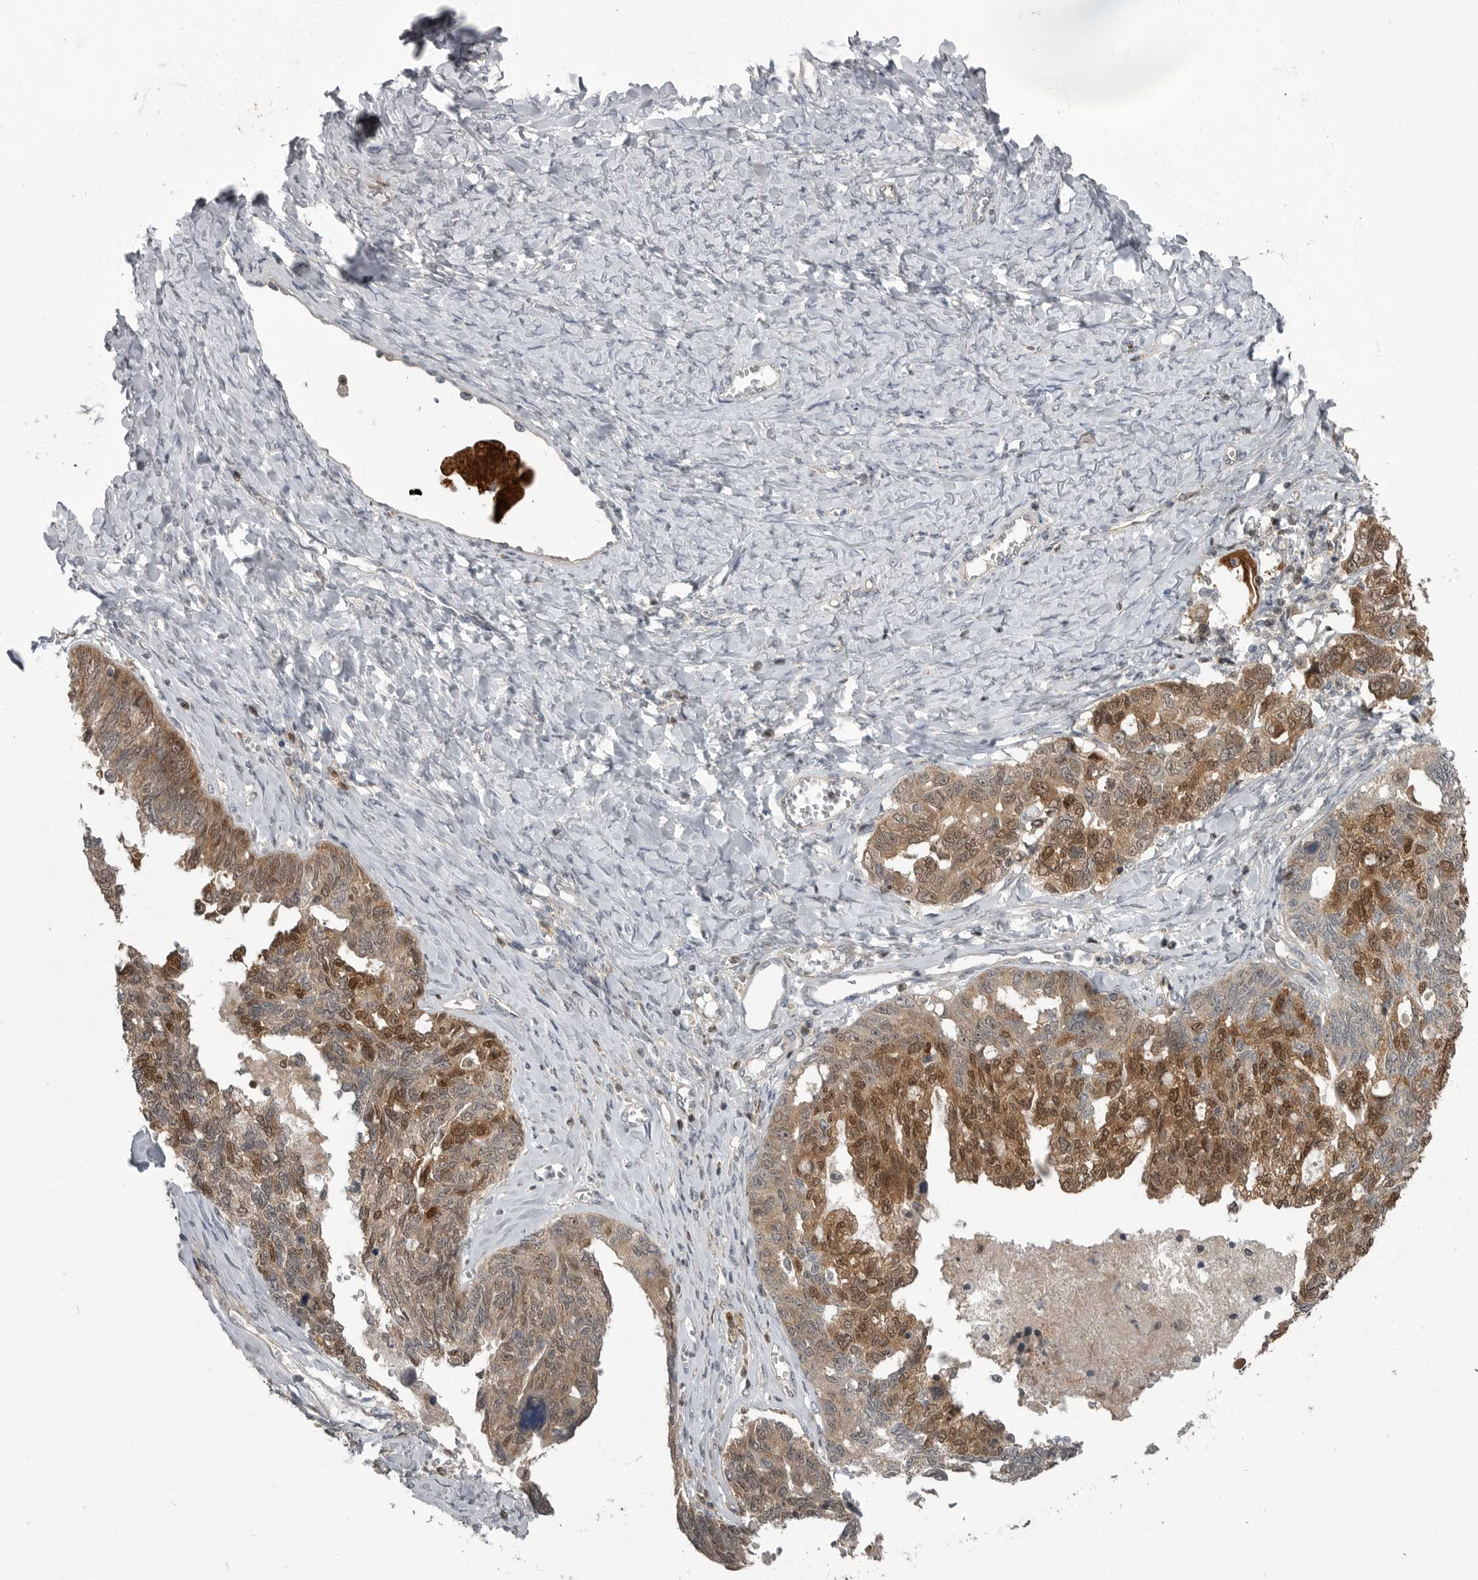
{"staining": {"intensity": "moderate", "quantity": ">75%", "location": "cytoplasmic/membranous,nuclear"}, "tissue": "ovarian cancer", "cell_type": "Tumor cells", "image_type": "cancer", "snomed": [{"axis": "morphology", "description": "Cystadenocarcinoma, serous, NOS"}, {"axis": "topography", "description": "Ovary"}], "caption": "Immunohistochemistry image of human ovarian cancer (serous cystadenocarcinoma) stained for a protein (brown), which reveals medium levels of moderate cytoplasmic/membranous and nuclear expression in about >75% of tumor cells.", "gene": "MAPK13", "patient": {"sex": "female", "age": 79}}